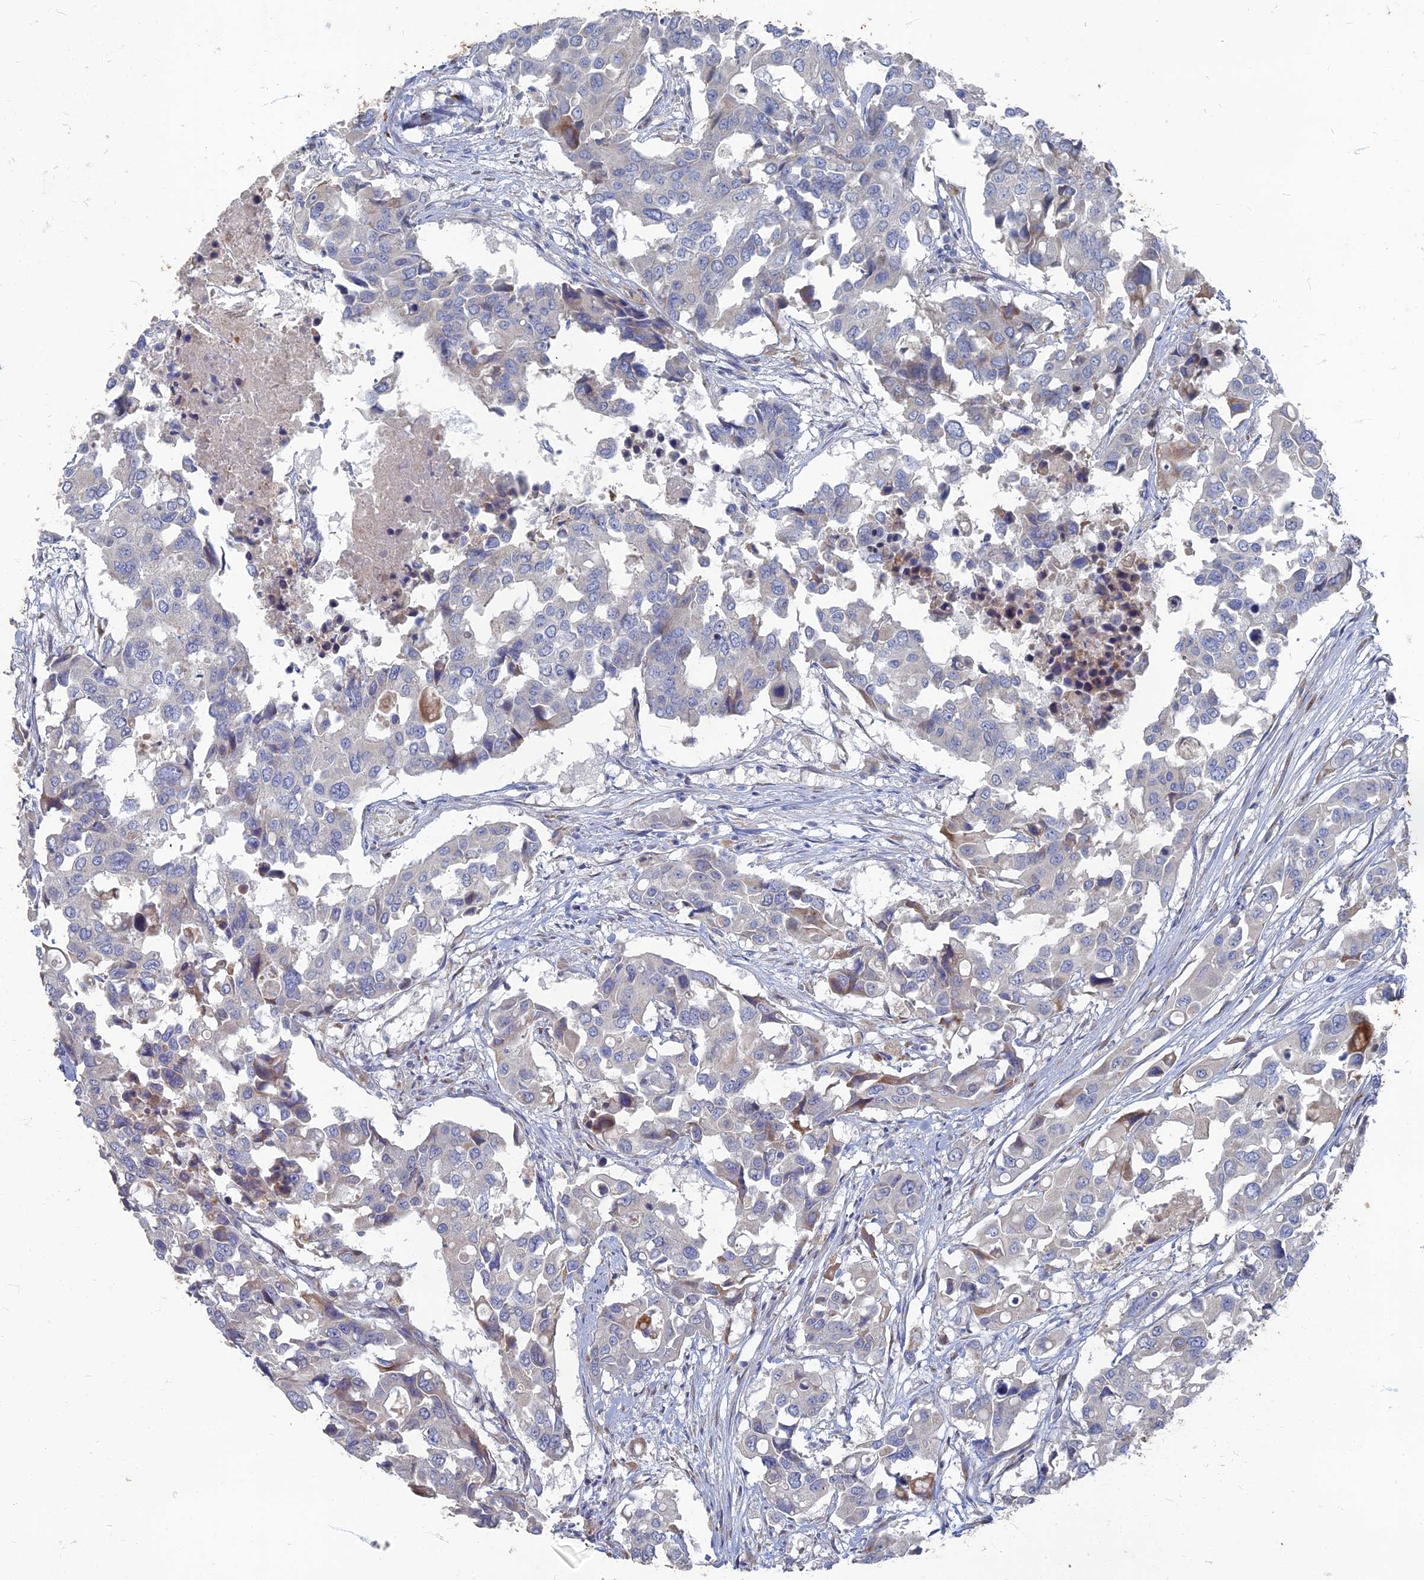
{"staining": {"intensity": "negative", "quantity": "none", "location": "none"}, "tissue": "colorectal cancer", "cell_type": "Tumor cells", "image_type": "cancer", "snomed": [{"axis": "morphology", "description": "Adenocarcinoma, NOS"}, {"axis": "topography", "description": "Colon"}], "caption": "Colorectal cancer (adenocarcinoma) was stained to show a protein in brown. There is no significant staining in tumor cells.", "gene": "TMEM128", "patient": {"sex": "male", "age": 77}}